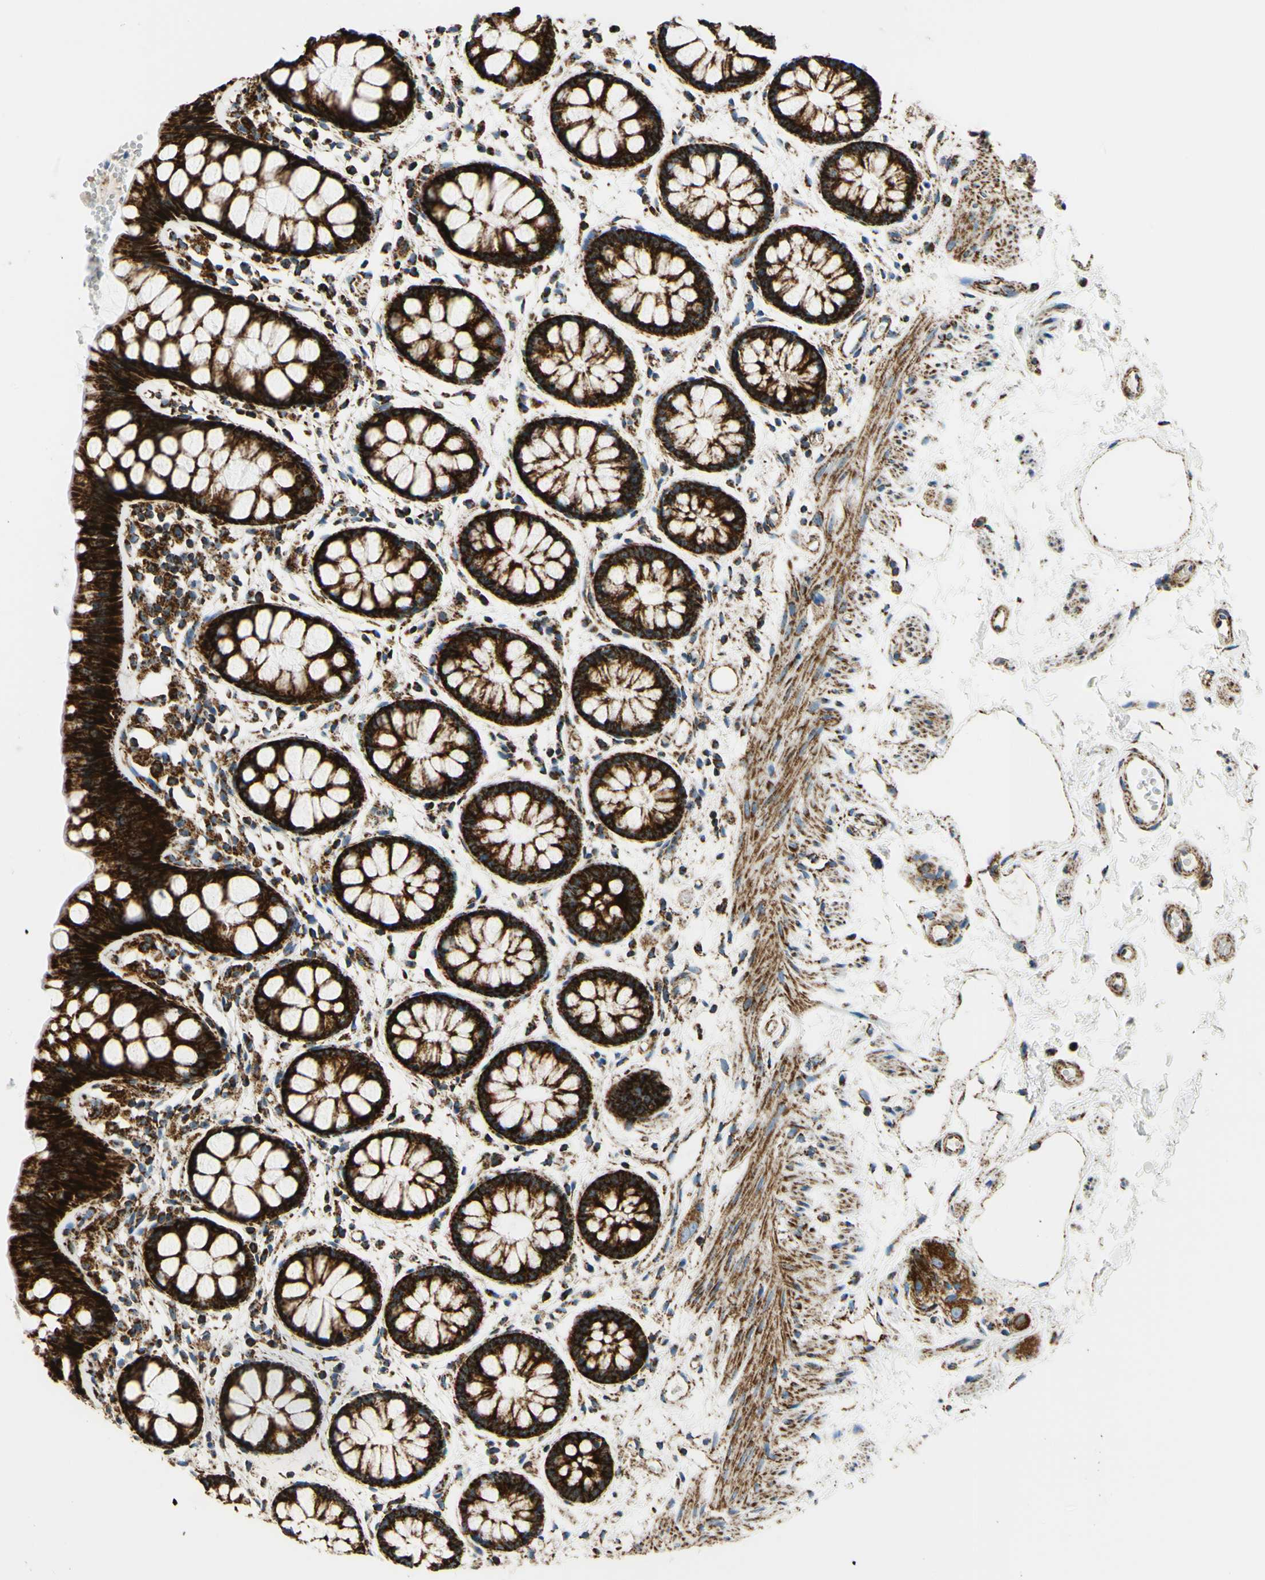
{"staining": {"intensity": "strong", "quantity": ">75%", "location": "cytoplasmic/membranous"}, "tissue": "rectum", "cell_type": "Glandular cells", "image_type": "normal", "snomed": [{"axis": "morphology", "description": "Normal tissue, NOS"}, {"axis": "topography", "description": "Rectum"}], "caption": "This is an image of IHC staining of unremarkable rectum, which shows strong staining in the cytoplasmic/membranous of glandular cells.", "gene": "MAVS", "patient": {"sex": "female", "age": 66}}